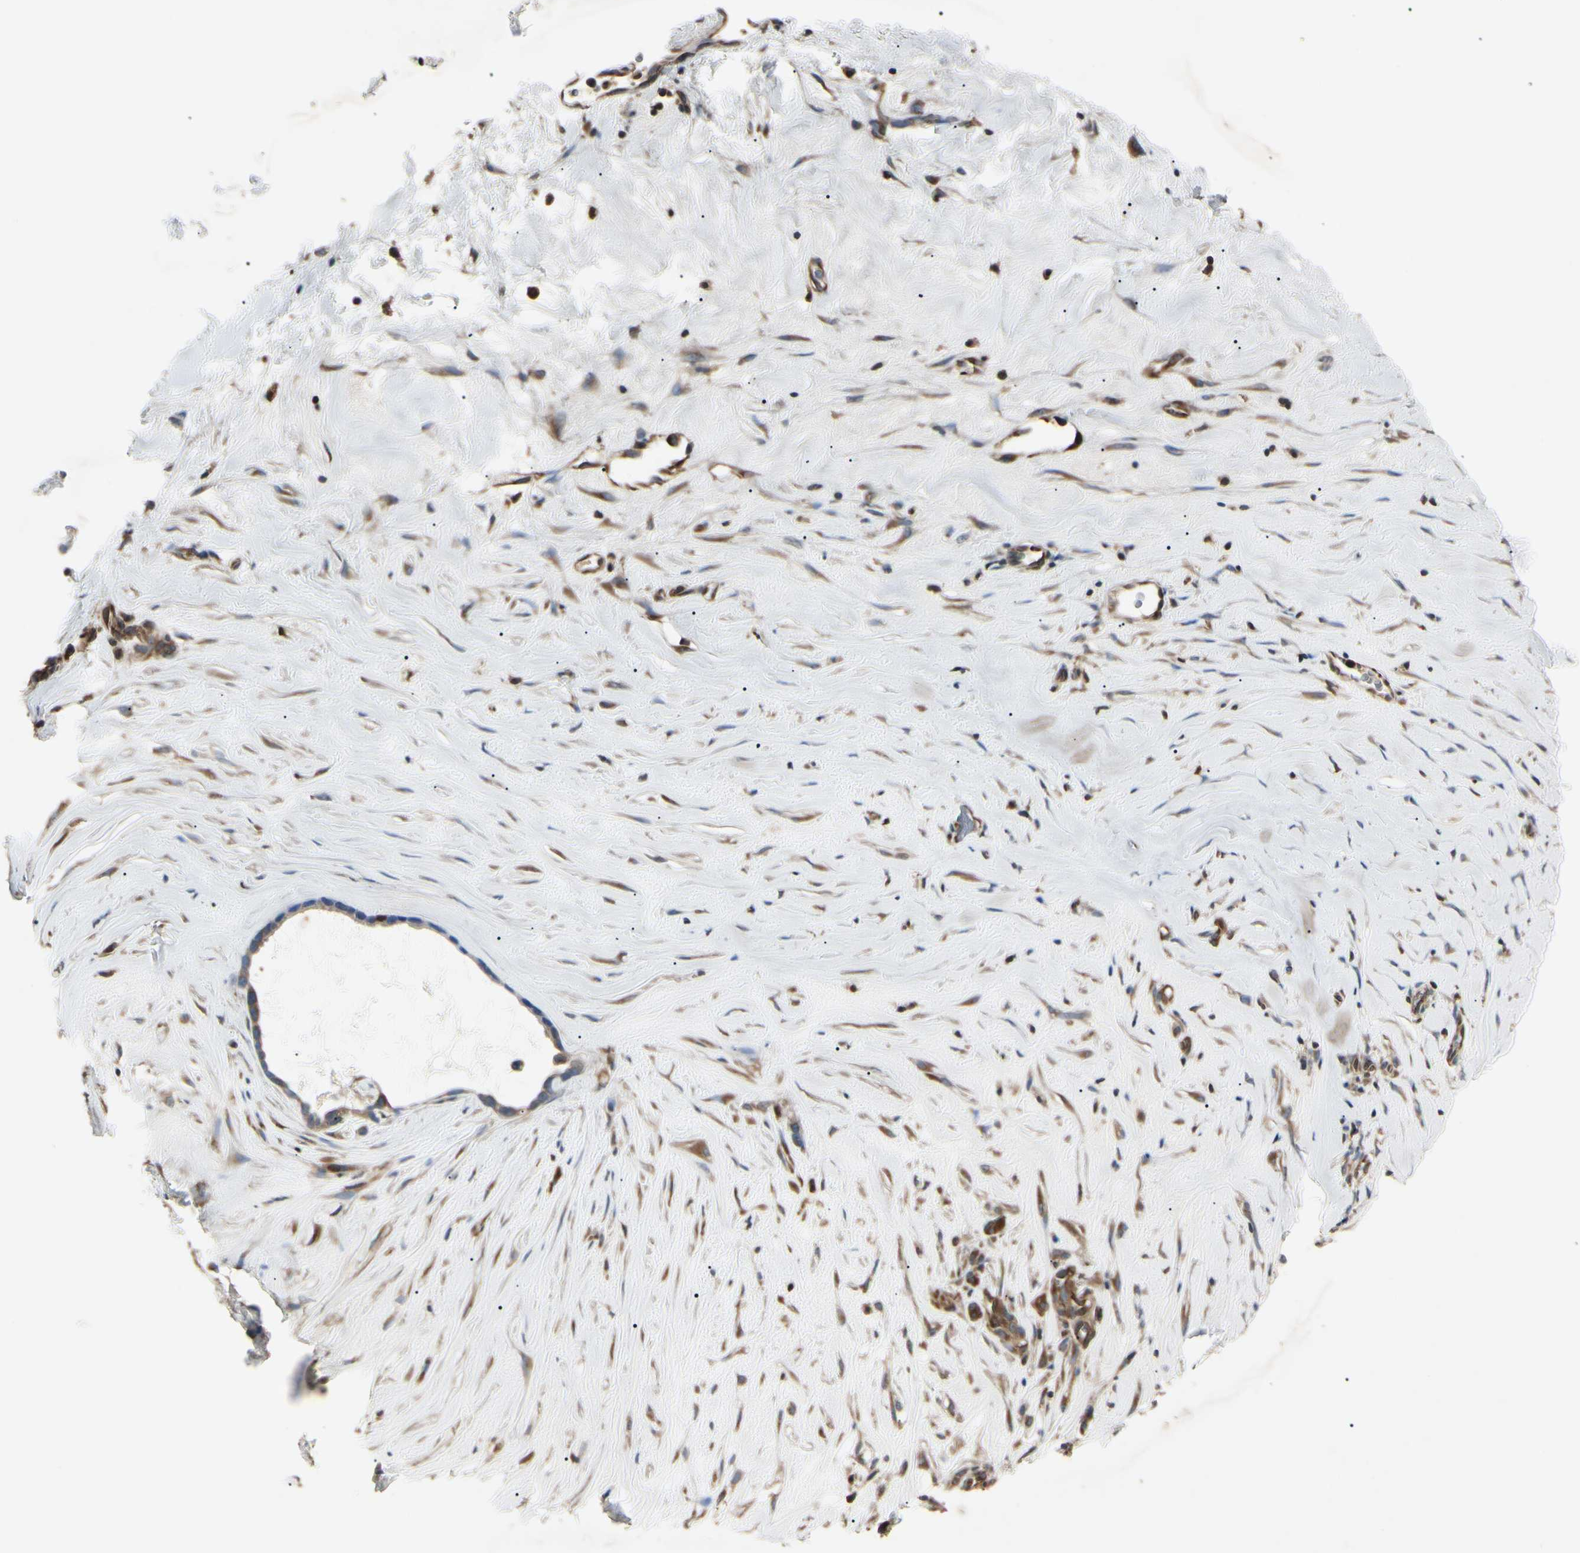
{"staining": {"intensity": "moderate", "quantity": "<25%", "location": "cytoplasmic/membranous"}, "tissue": "liver cancer", "cell_type": "Tumor cells", "image_type": "cancer", "snomed": [{"axis": "morphology", "description": "Cholangiocarcinoma"}, {"axis": "topography", "description": "Liver"}], "caption": "This image demonstrates liver cancer (cholangiocarcinoma) stained with immunohistochemistry (IHC) to label a protein in brown. The cytoplasmic/membranous of tumor cells show moderate positivity for the protein. Nuclei are counter-stained blue.", "gene": "MAPRE1", "patient": {"sex": "female", "age": 65}}